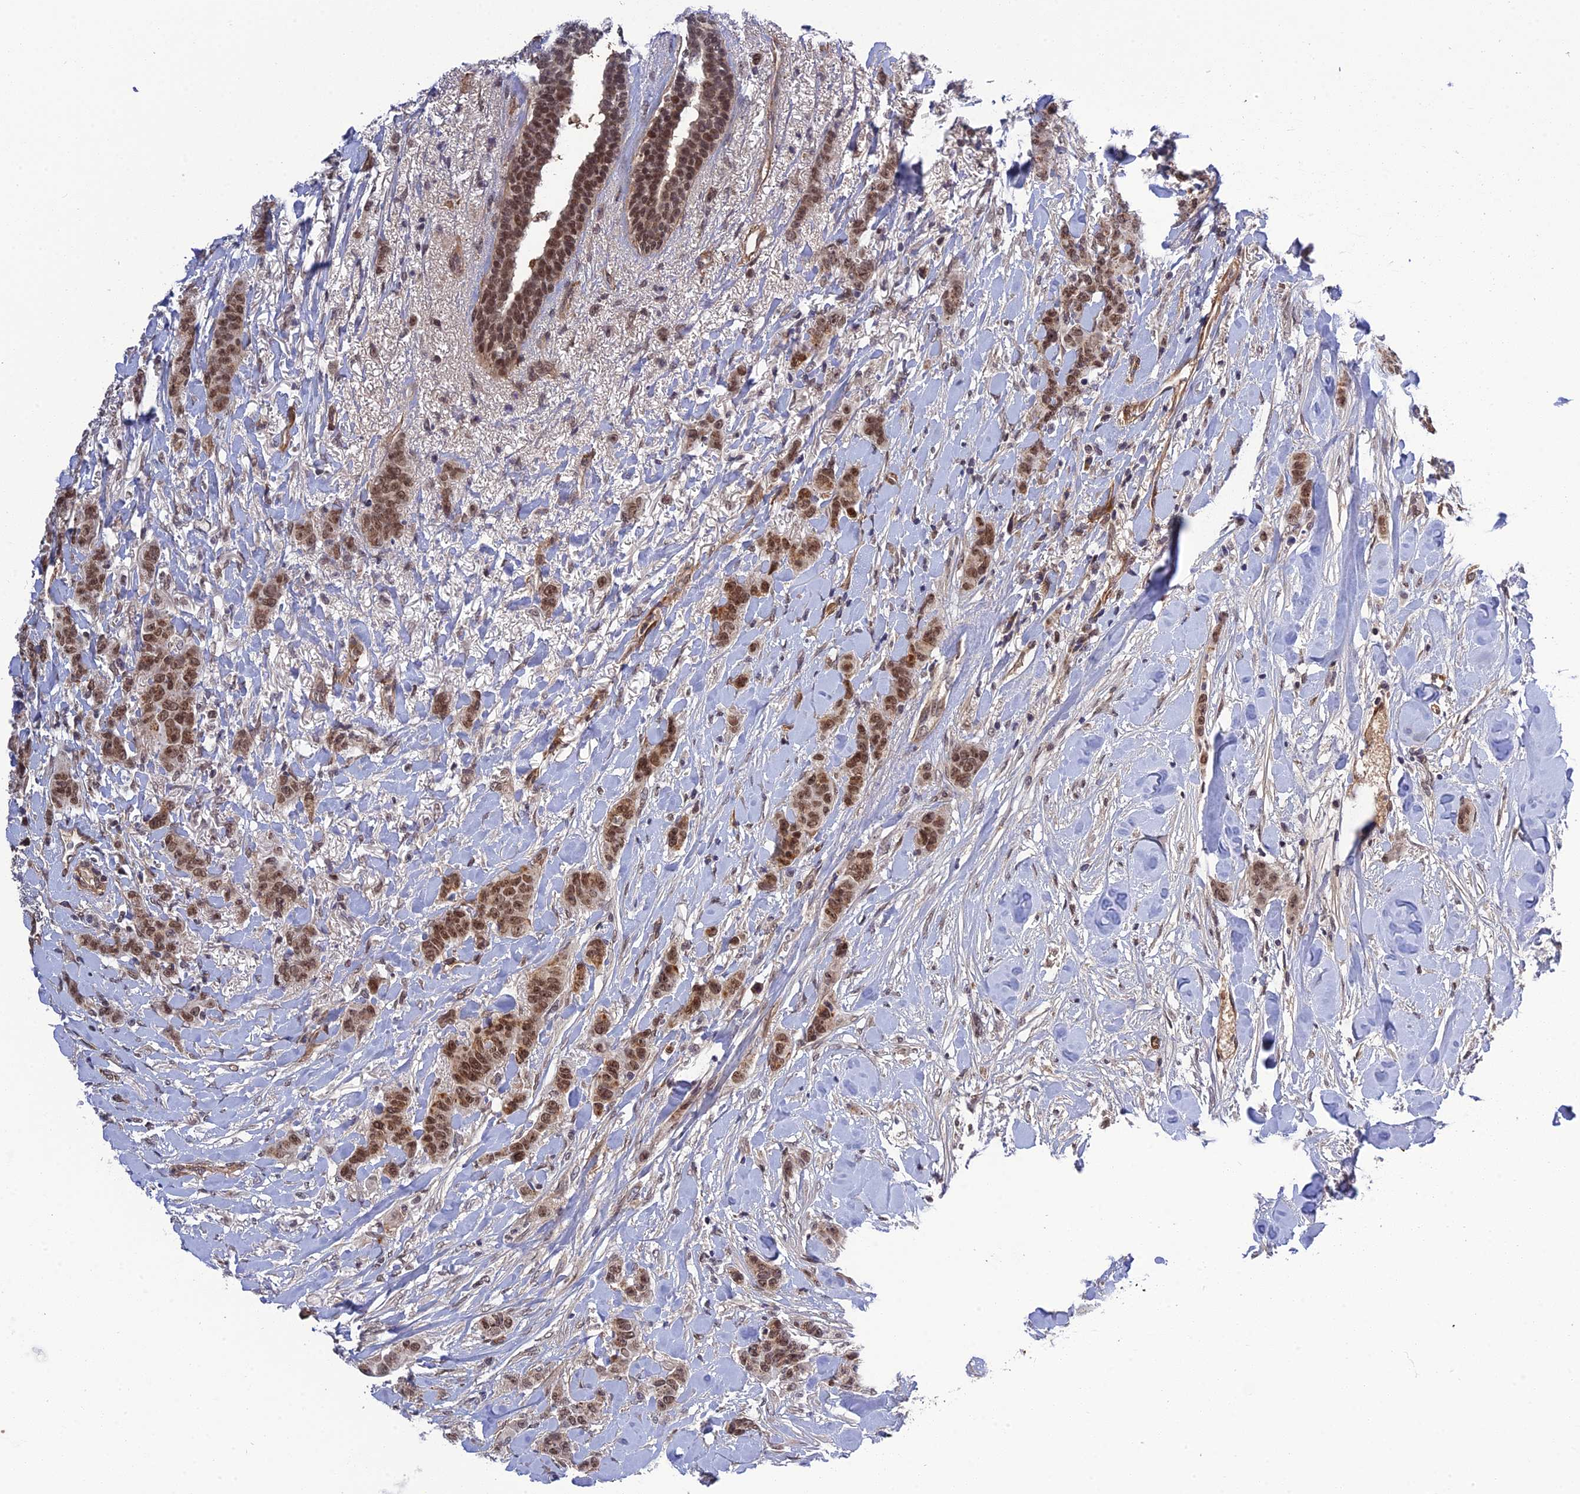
{"staining": {"intensity": "moderate", "quantity": ">75%", "location": "nuclear"}, "tissue": "breast cancer", "cell_type": "Tumor cells", "image_type": "cancer", "snomed": [{"axis": "morphology", "description": "Duct carcinoma"}, {"axis": "topography", "description": "Breast"}], "caption": "Immunohistochemistry photomicrograph of neoplastic tissue: intraductal carcinoma (breast) stained using IHC shows medium levels of moderate protein expression localized specifically in the nuclear of tumor cells, appearing as a nuclear brown color.", "gene": "REXO1", "patient": {"sex": "female", "age": 40}}